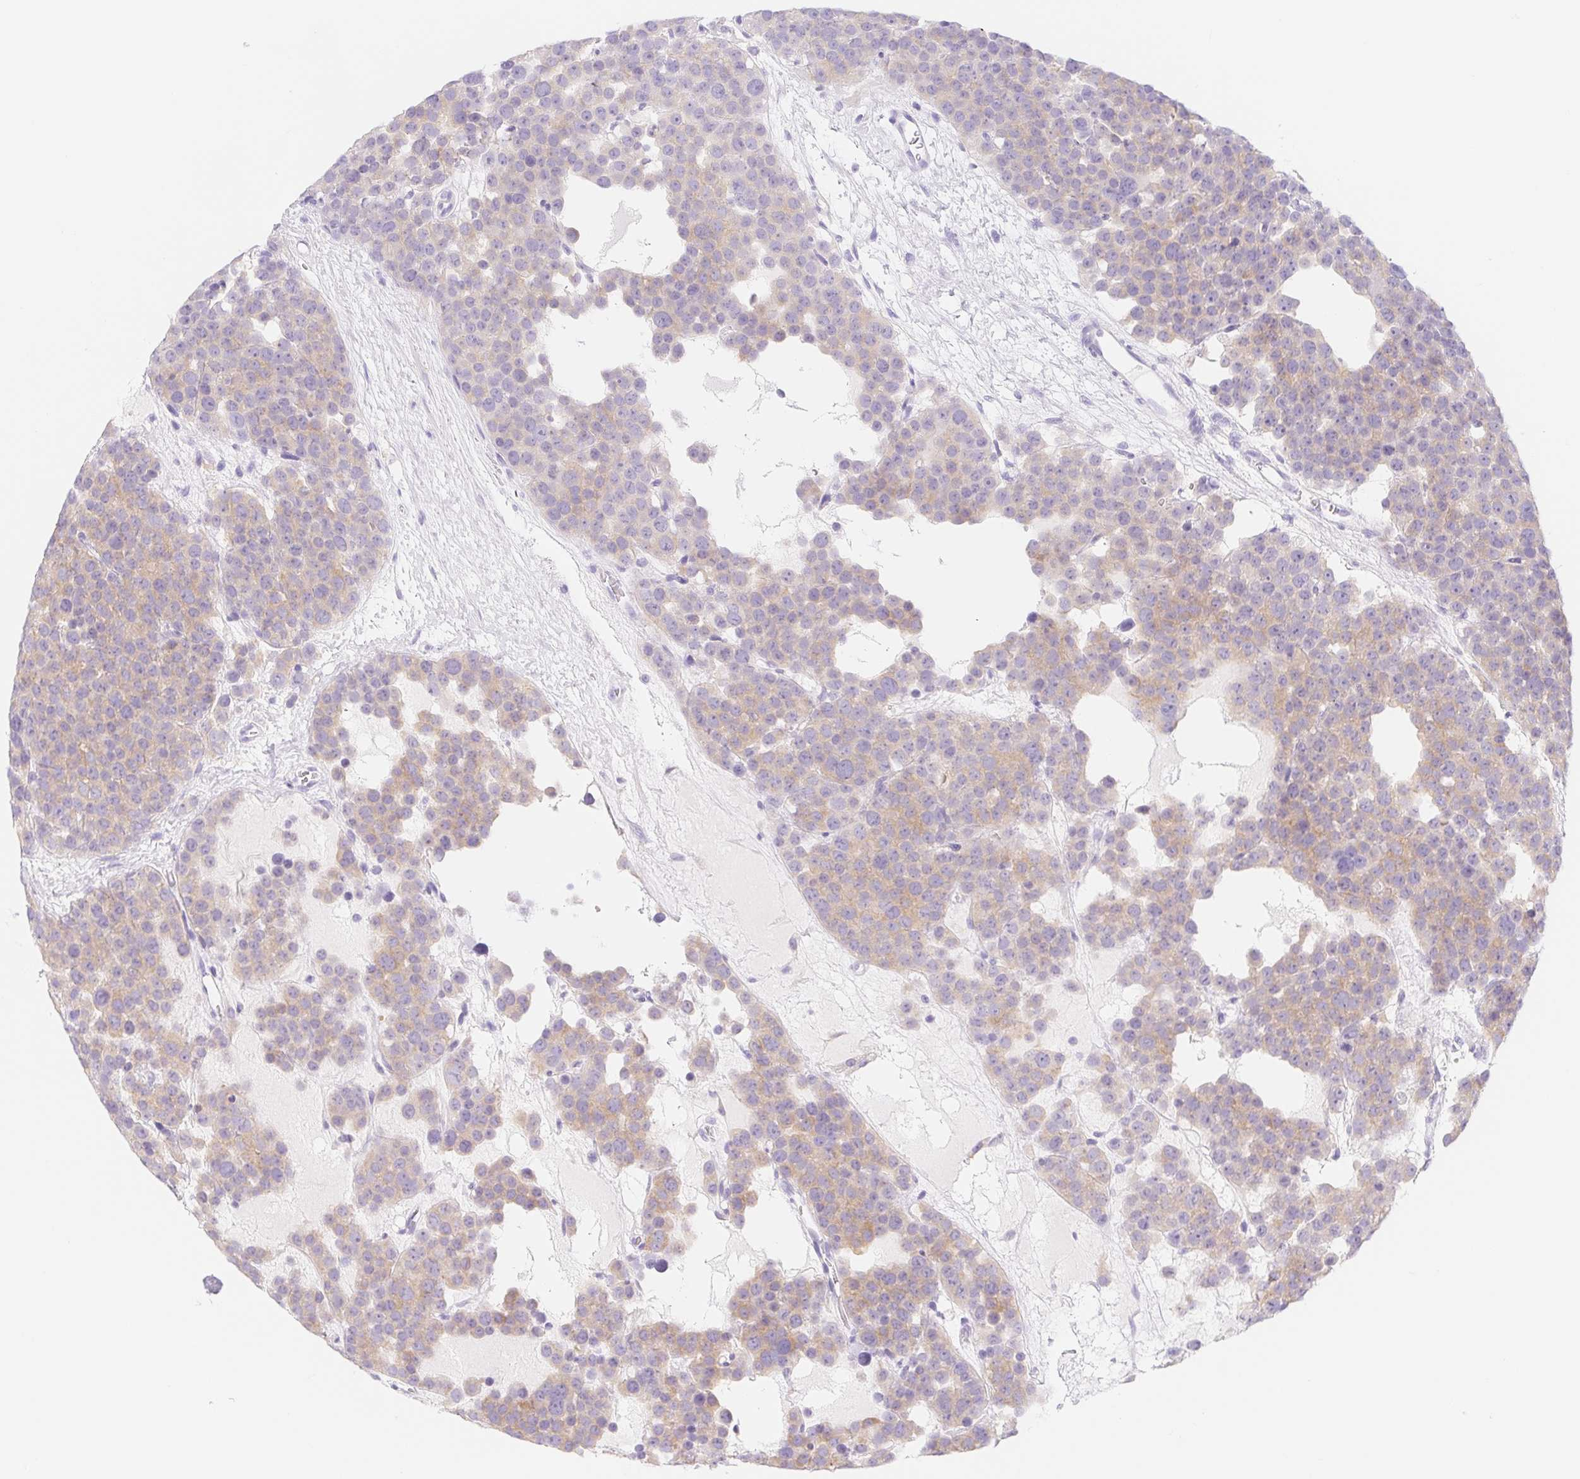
{"staining": {"intensity": "weak", "quantity": ">75%", "location": "cytoplasmic/membranous"}, "tissue": "testis cancer", "cell_type": "Tumor cells", "image_type": "cancer", "snomed": [{"axis": "morphology", "description": "Seminoma, NOS"}, {"axis": "topography", "description": "Testis"}], "caption": "A high-resolution histopathology image shows IHC staining of testis cancer (seminoma), which displays weak cytoplasmic/membranous positivity in approximately >75% of tumor cells. The staining was performed using DAB to visualize the protein expression in brown, while the nuclei were stained in blue with hematoxylin (Magnification: 20x).", "gene": "DYNC2LI1", "patient": {"sex": "male", "age": 71}}